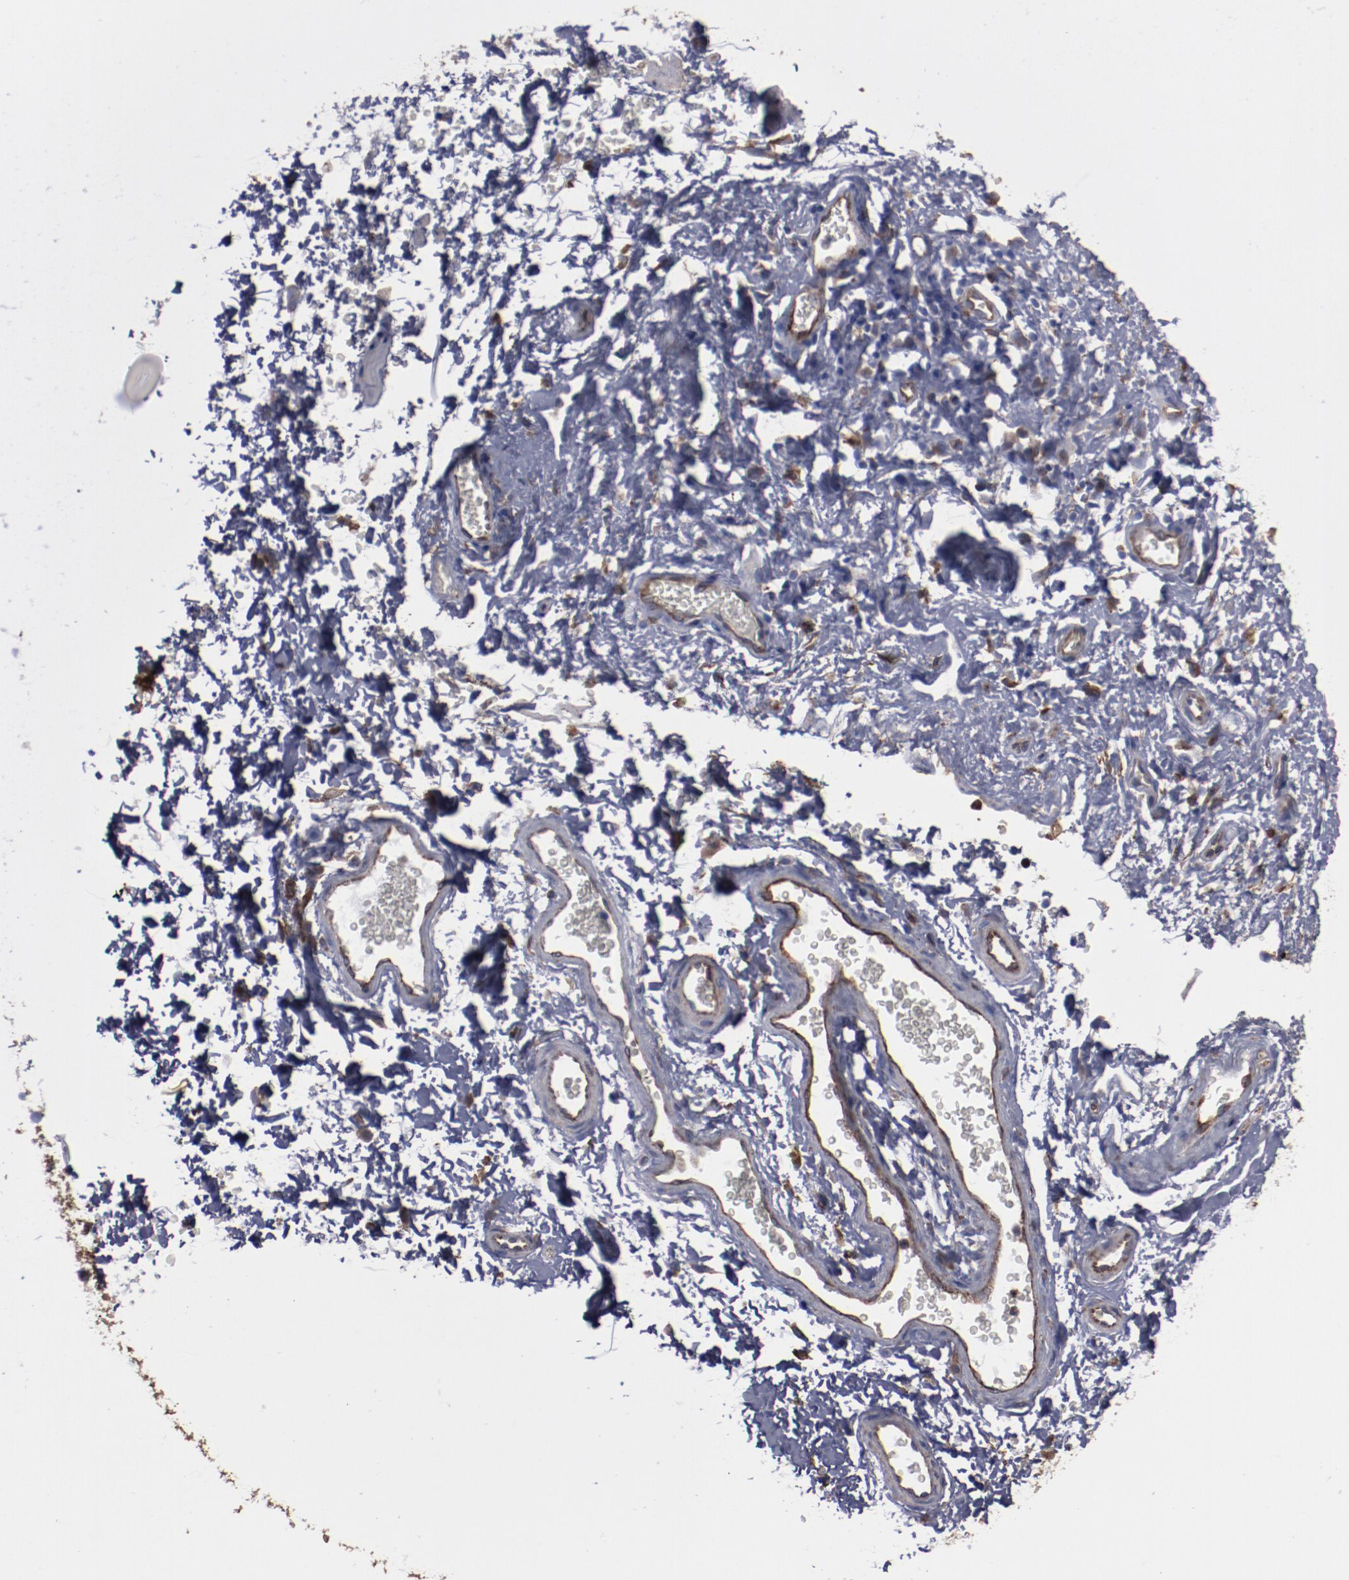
{"staining": {"intensity": "moderate", "quantity": "25%-75%", "location": "cytoplasmic/membranous"}, "tissue": "esophagus", "cell_type": "Squamous epithelial cells", "image_type": "normal", "snomed": [{"axis": "morphology", "description": "Normal tissue, NOS"}, {"axis": "topography", "description": "Esophagus"}], "caption": "This is a photomicrograph of immunohistochemistry staining of normal esophagus, which shows moderate staining in the cytoplasmic/membranous of squamous epithelial cells.", "gene": "ERLIN2", "patient": {"sex": "female", "age": 61}}